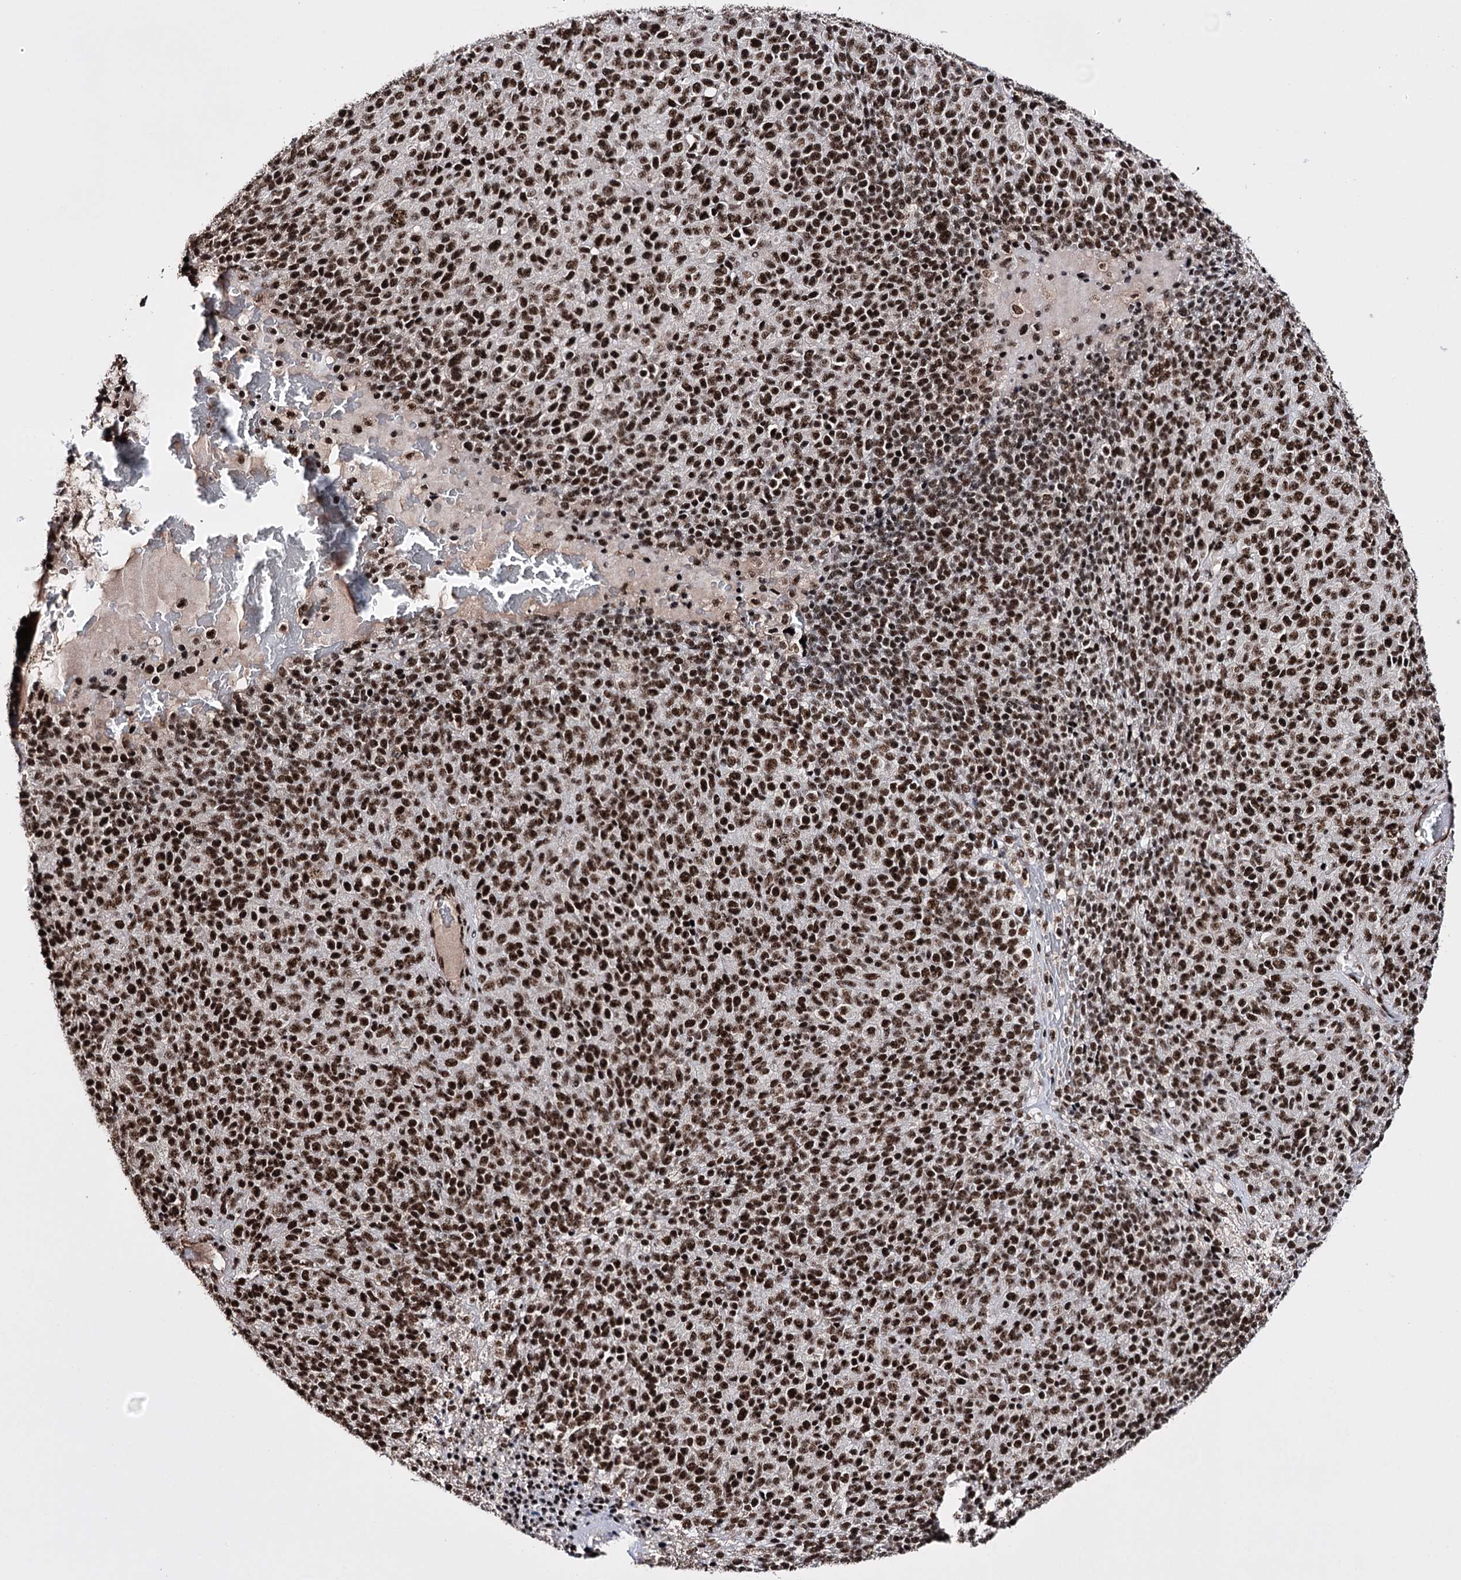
{"staining": {"intensity": "strong", "quantity": ">75%", "location": "nuclear"}, "tissue": "melanoma", "cell_type": "Tumor cells", "image_type": "cancer", "snomed": [{"axis": "morphology", "description": "Malignant melanoma, Metastatic site"}, {"axis": "topography", "description": "Brain"}], "caption": "A photomicrograph of malignant melanoma (metastatic site) stained for a protein reveals strong nuclear brown staining in tumor cells.", "gene": "PRPF40A", "patient": {"sex": "female", "age": 56}}